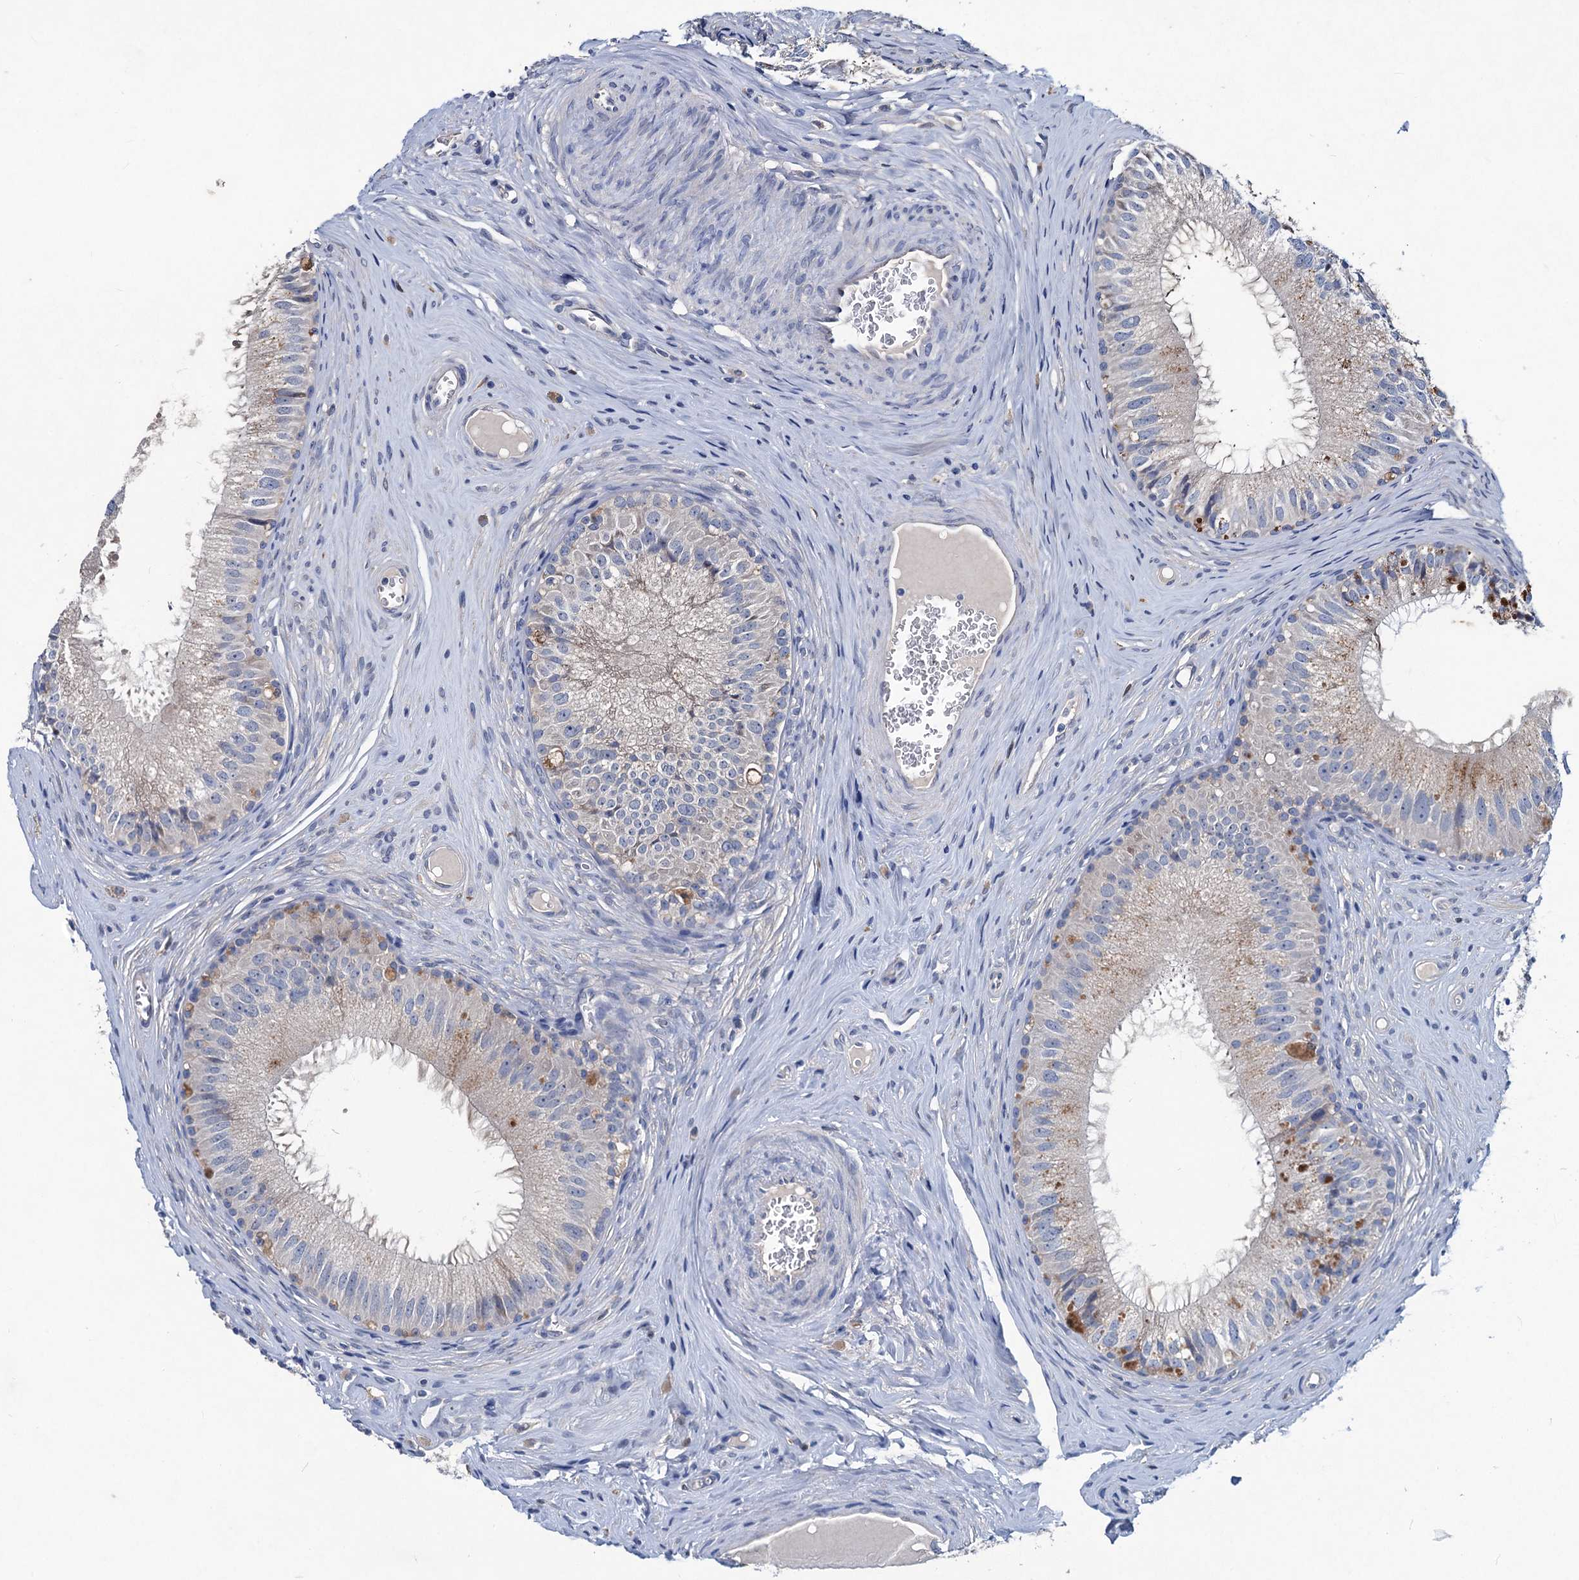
{"staining": {"intensity": "negative", "quantity": "none", "location": "none"}, "tissue": "epididymis", "cell_type": "Glandular cells", "image_type": "normal", "snomed": [{"axis": "morphology", "description": "Normal tissue, NOS"}, {"axis": "topography", "description": "Epididymis"}], "caption": "IHC histopathology image of unremarkable epididymis stained for a protein (brown), which displays no staining in glandular cells.", "gene": "RTKN2", "patient": {"sex": "male", "age": 46}}